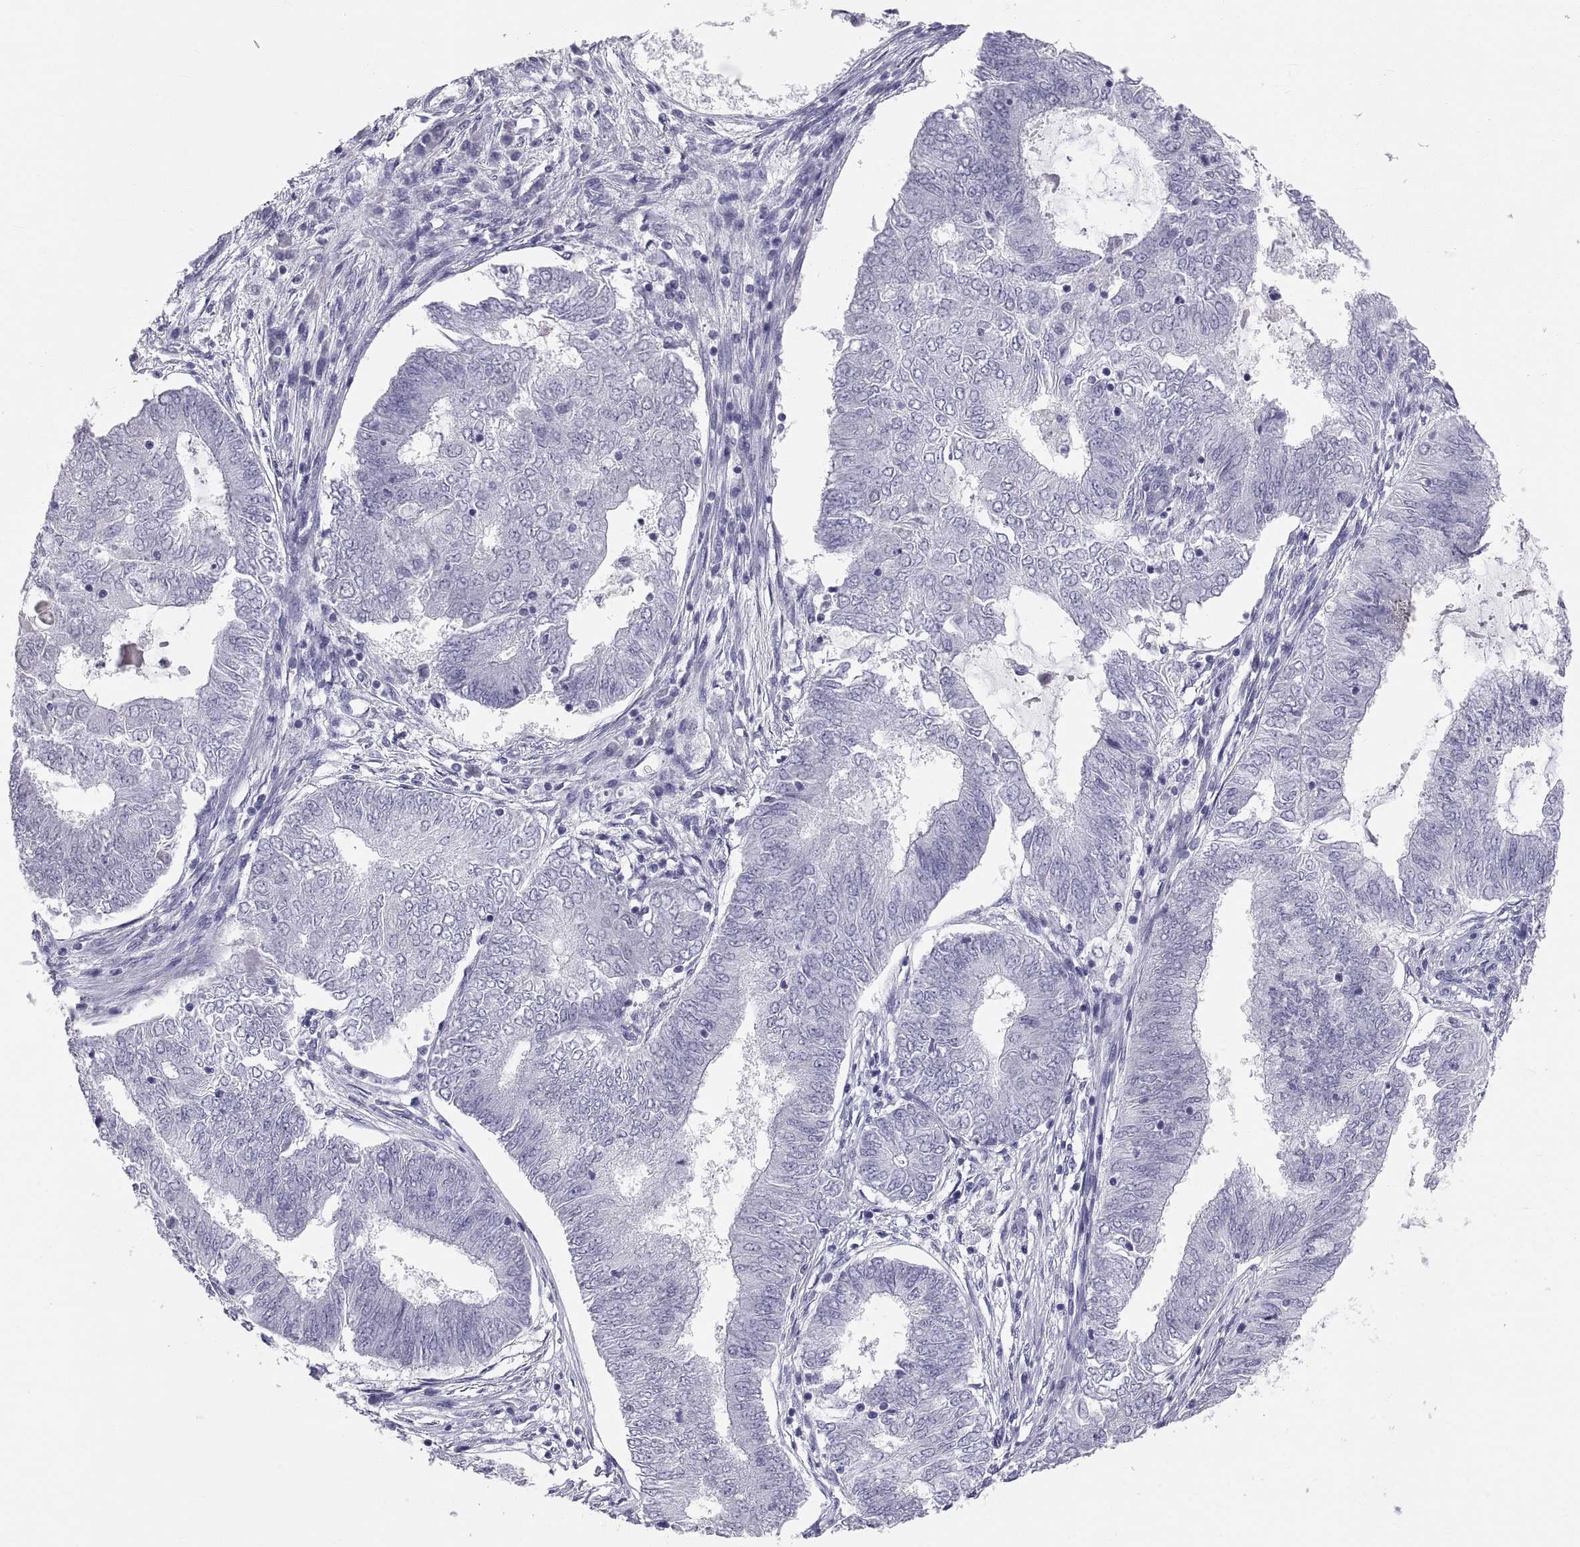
{"staining": {"intensity": "negative", "quantity": "none", "location": "none"}, "tissue": "endometrial cancer", "cell_type": "Tumor cells", "image_type": "cancer", "snomed": [{"axis": "morphology", "description": "Adenocarcinoma, NOS"}, {"axis": "topography", "description": "Endometrium"}], "caption": "A high-resolution histopathology image shows immunohistochemistry (IHC) staining of endometrial adenocarcinoma, which reveals no significant positivity in tumor cells.", "gene": "TEX13A", "patient": {"sex": "female", "age": 62}}